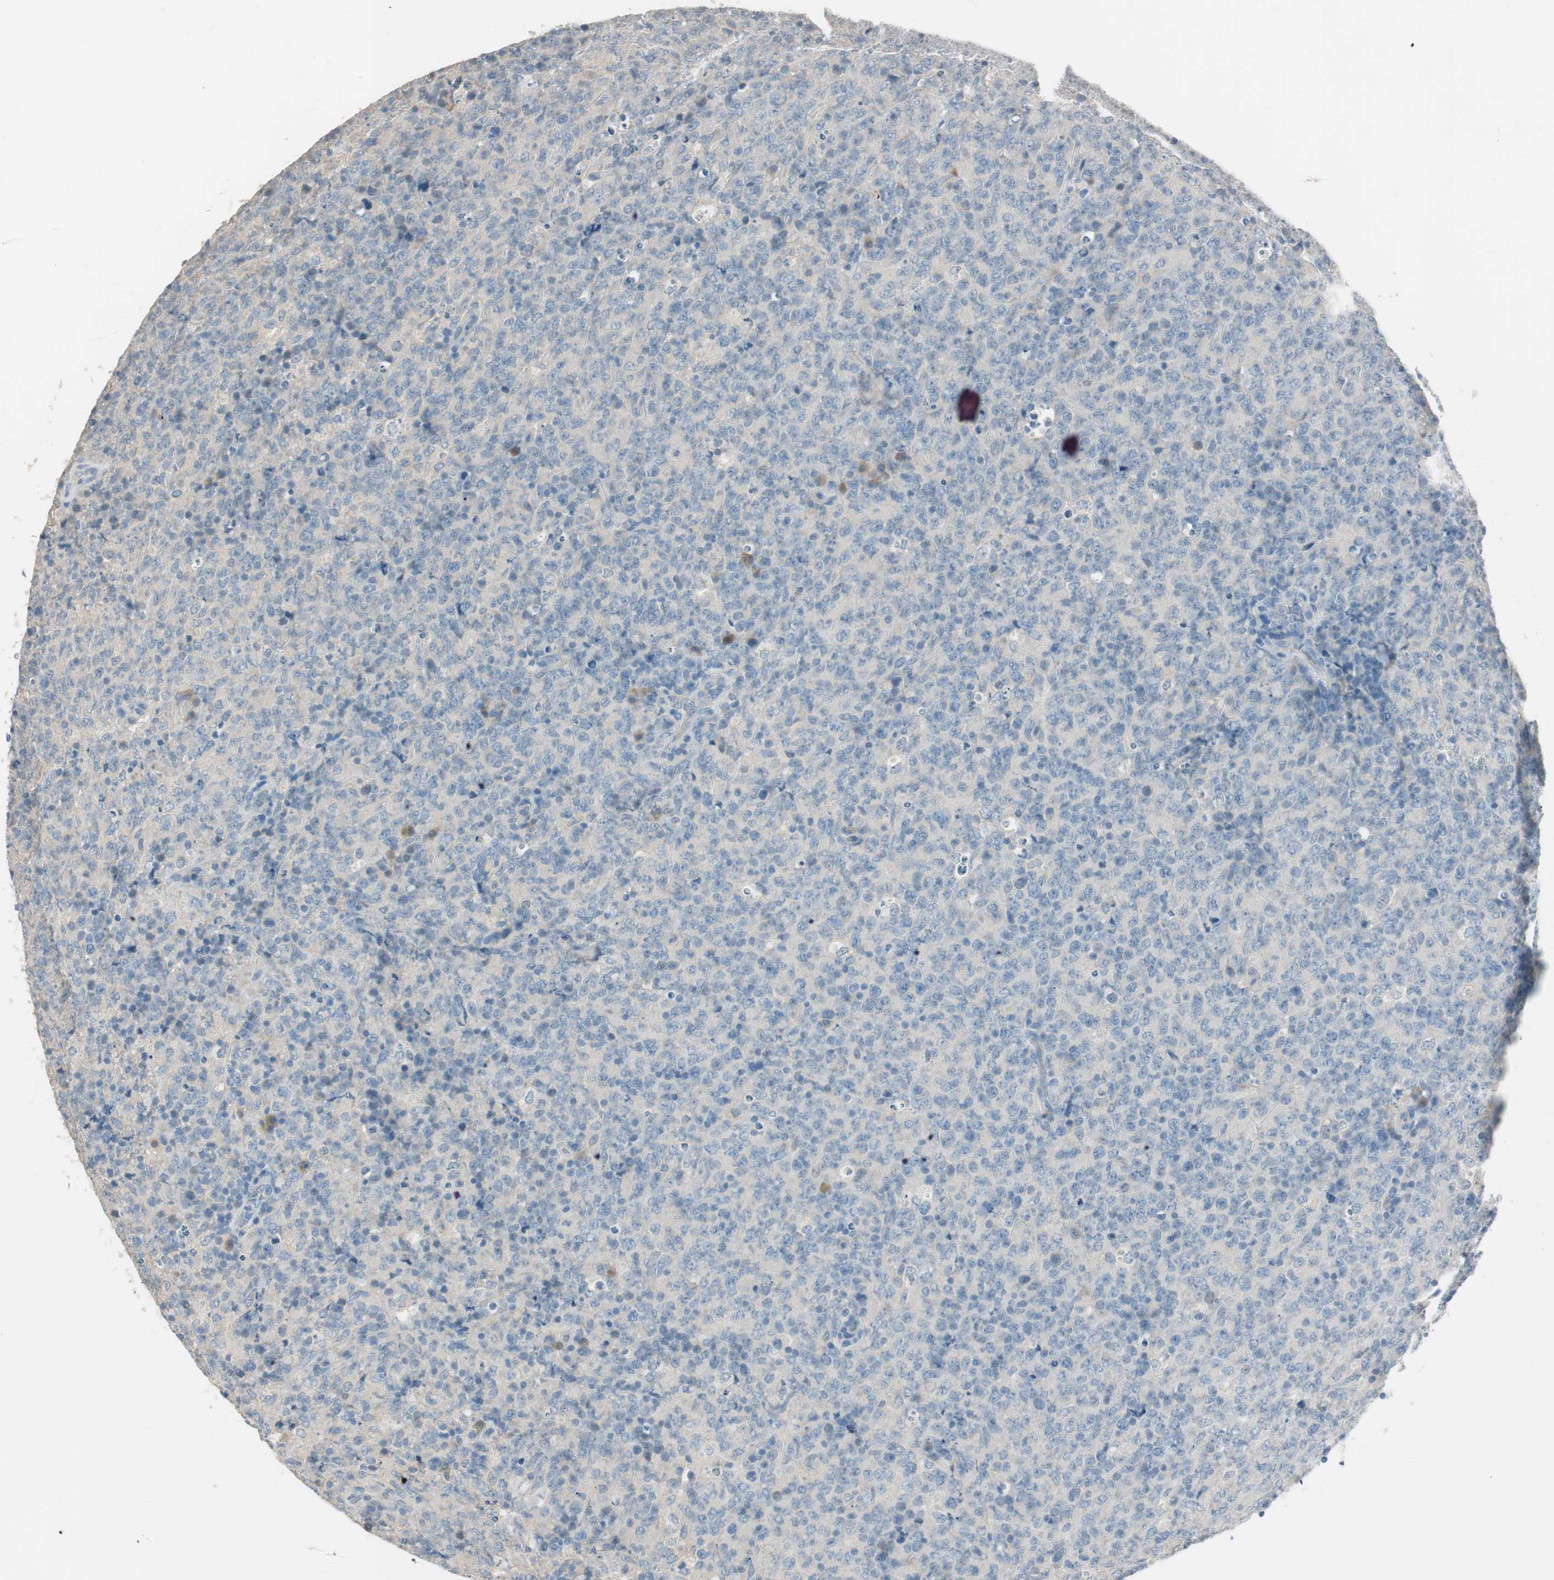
{"staining": {"intensity": "weak", "quantity": "<25%", "location": "cytoplasmic/membranous"}, "tissue": "lymphoma", "cell_type": "Tumor cells", "image_type": "cancer", "snomed": [{"axis": "morphology", "description": "Malignant lymphoma, non-Hodgkin's type, High grade"}, {"axis": "topography", "description": "Tonsil"}], "caption": "There is no significant staining in tumor cells of malignant lymphoma, non-Hodgkin's type (high-grade). (Brightfield microscopy of DAB immunohistochemistry at high magnification).", "gene": "KHK", "patient": {"sex": "female", "age": 36}}